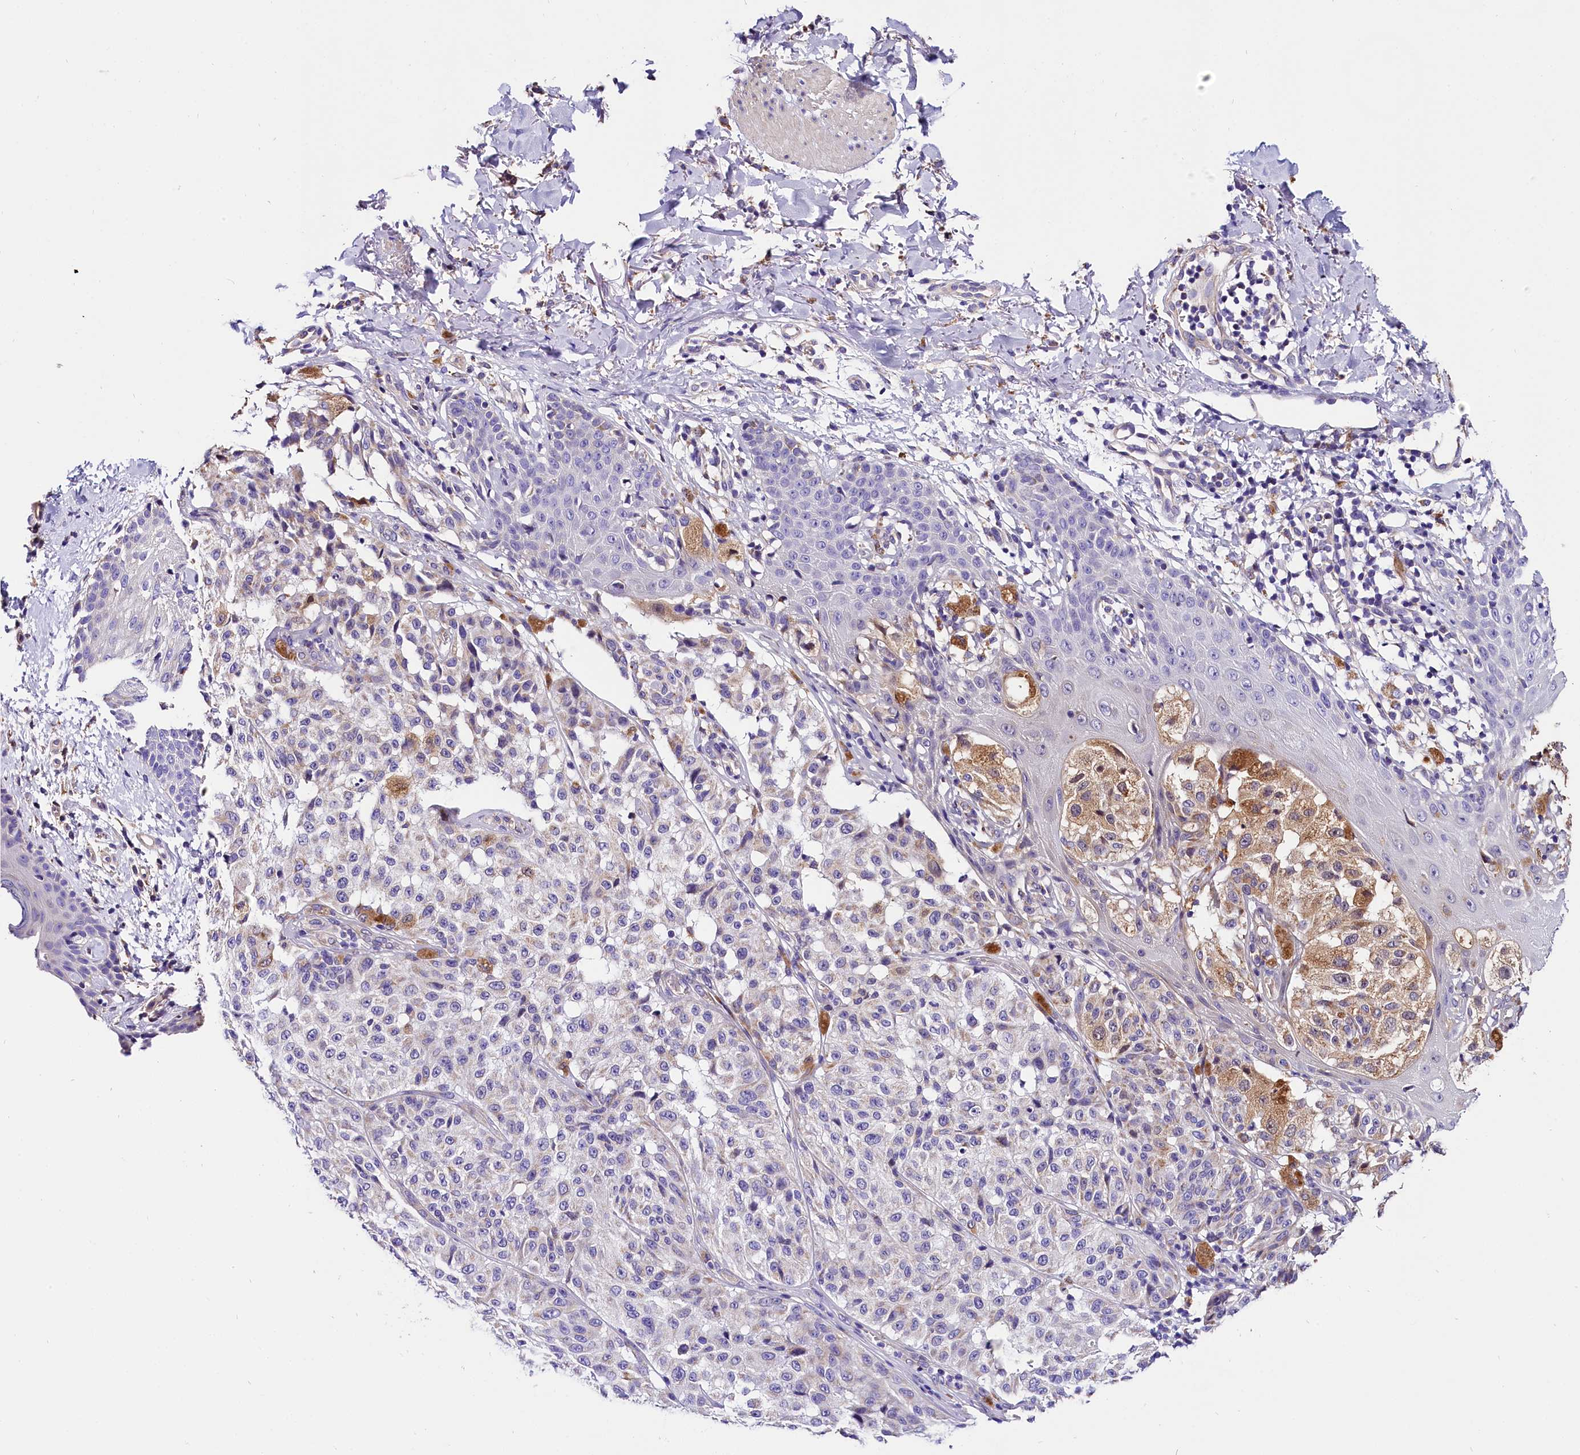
{"staining": {"intensity": "moderate", "quantity": "<25%", "location": "cytoplasmic/membranous"}, "tissue": "melanoma", "cell_type": "Tumor cells", "image_type": "cancer", "snomed": [{"axis": "morphology", "description": "Malignant melanoma, NOS"}, {"axis": "topography", "description": "Skin"}], "caption": "A photomicrograph showing moderate cytoplasmic/membranous staining in about <25% of tumor cells in melanoma, as visualized by brown immunohistochemical staining.", "gene": "ACAA2", "patient": {"sex": "female", "age": 46}}